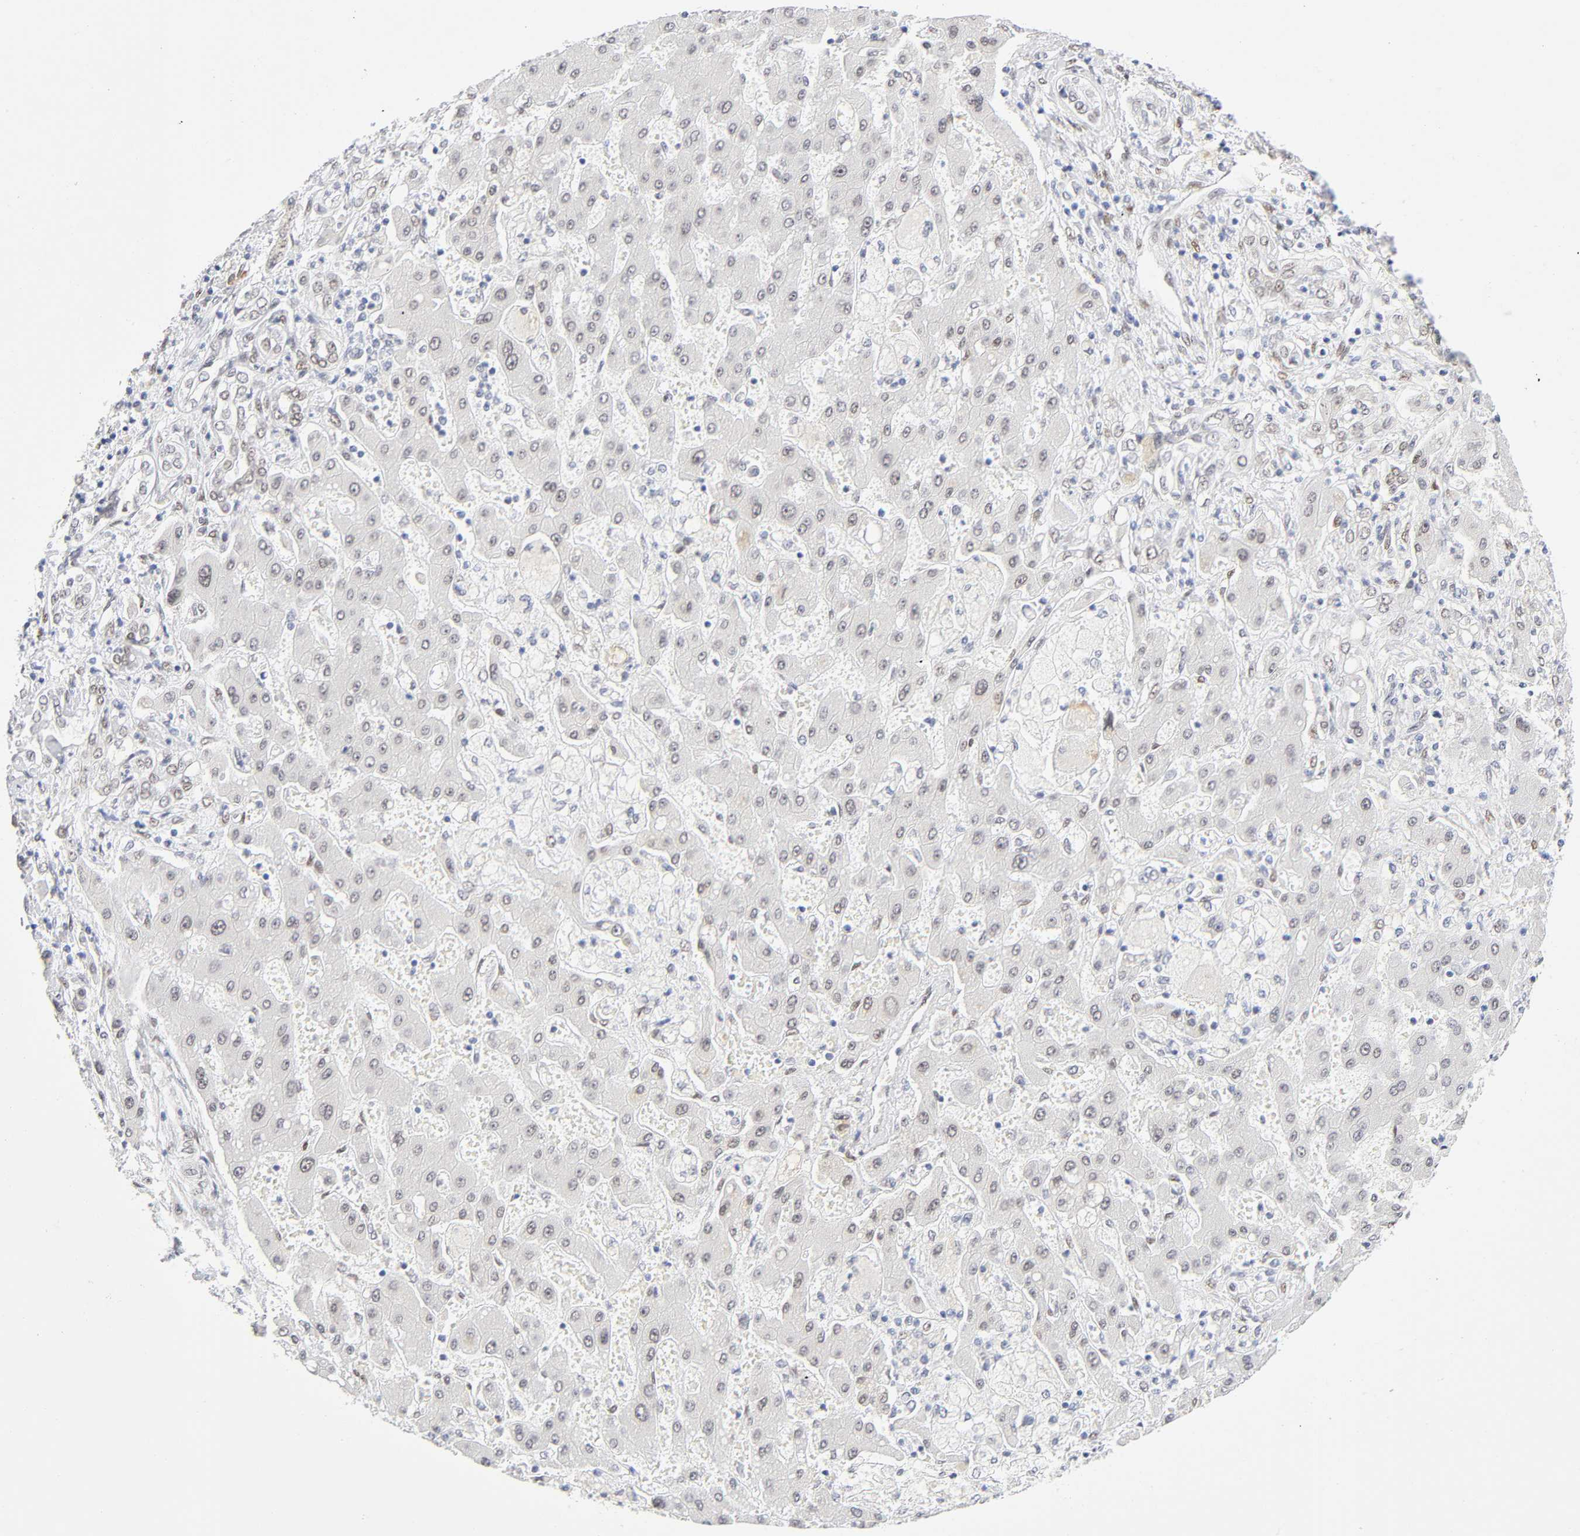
{"staining": {"intensity": "weak", "quantity": ">75%", "location": "nuclear"}, "tissue": "liver cancer", "cell_type": "Tumor cells", "image_type": "cancer", "snomed": [{"axis": "morphology", "description": "Cholangiocarcinoma"}, {"axis": "topography", "description": "Liver"}], "caption": "The immunohistochemical stain shows weak nuclear expression in tumor cells of cholangiocarcinoma (liver) tissue.", "gene": "NFIC", "patient": {"sex": "male", "age": 50}}